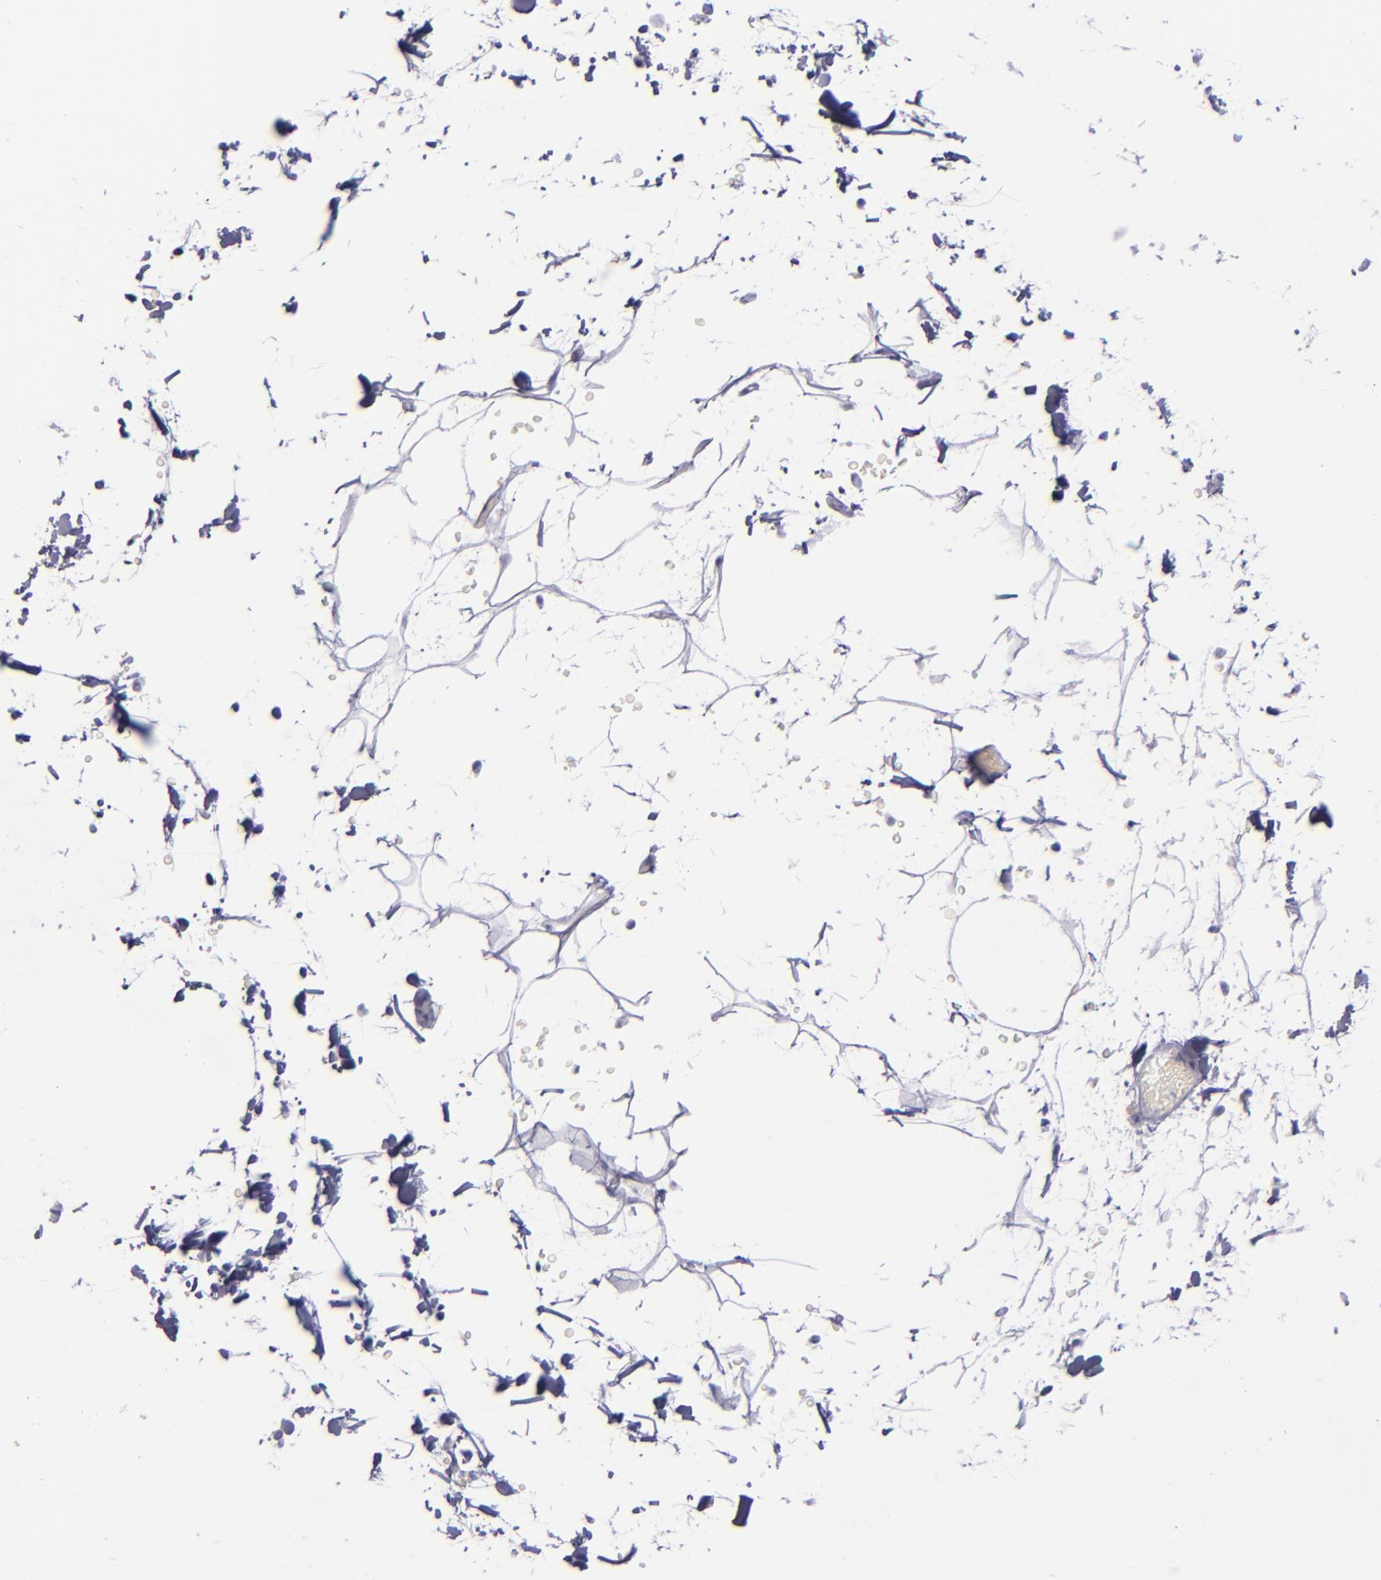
{"staining": {"intensity": "negative", "quantity": "none", "location": "none"}, "tissue": "adipose tissue", "cell_type": "Adipocytes", "image_type": "normal", "snomed": [{"axis": "morphology", "description": "Normal tissue, NOS"}, {"axis": "topography", "description": "Soft tissue"}], "caption": "Immunohistochemistry (IHC) of benign human adipose tissue reveals no positivity in adipocytes. (DAB immunohistochemistry visualized using brightfield microscopy, high magnification).", "gene": "CD27", "patient": {"sex": "male", "age": 72}}